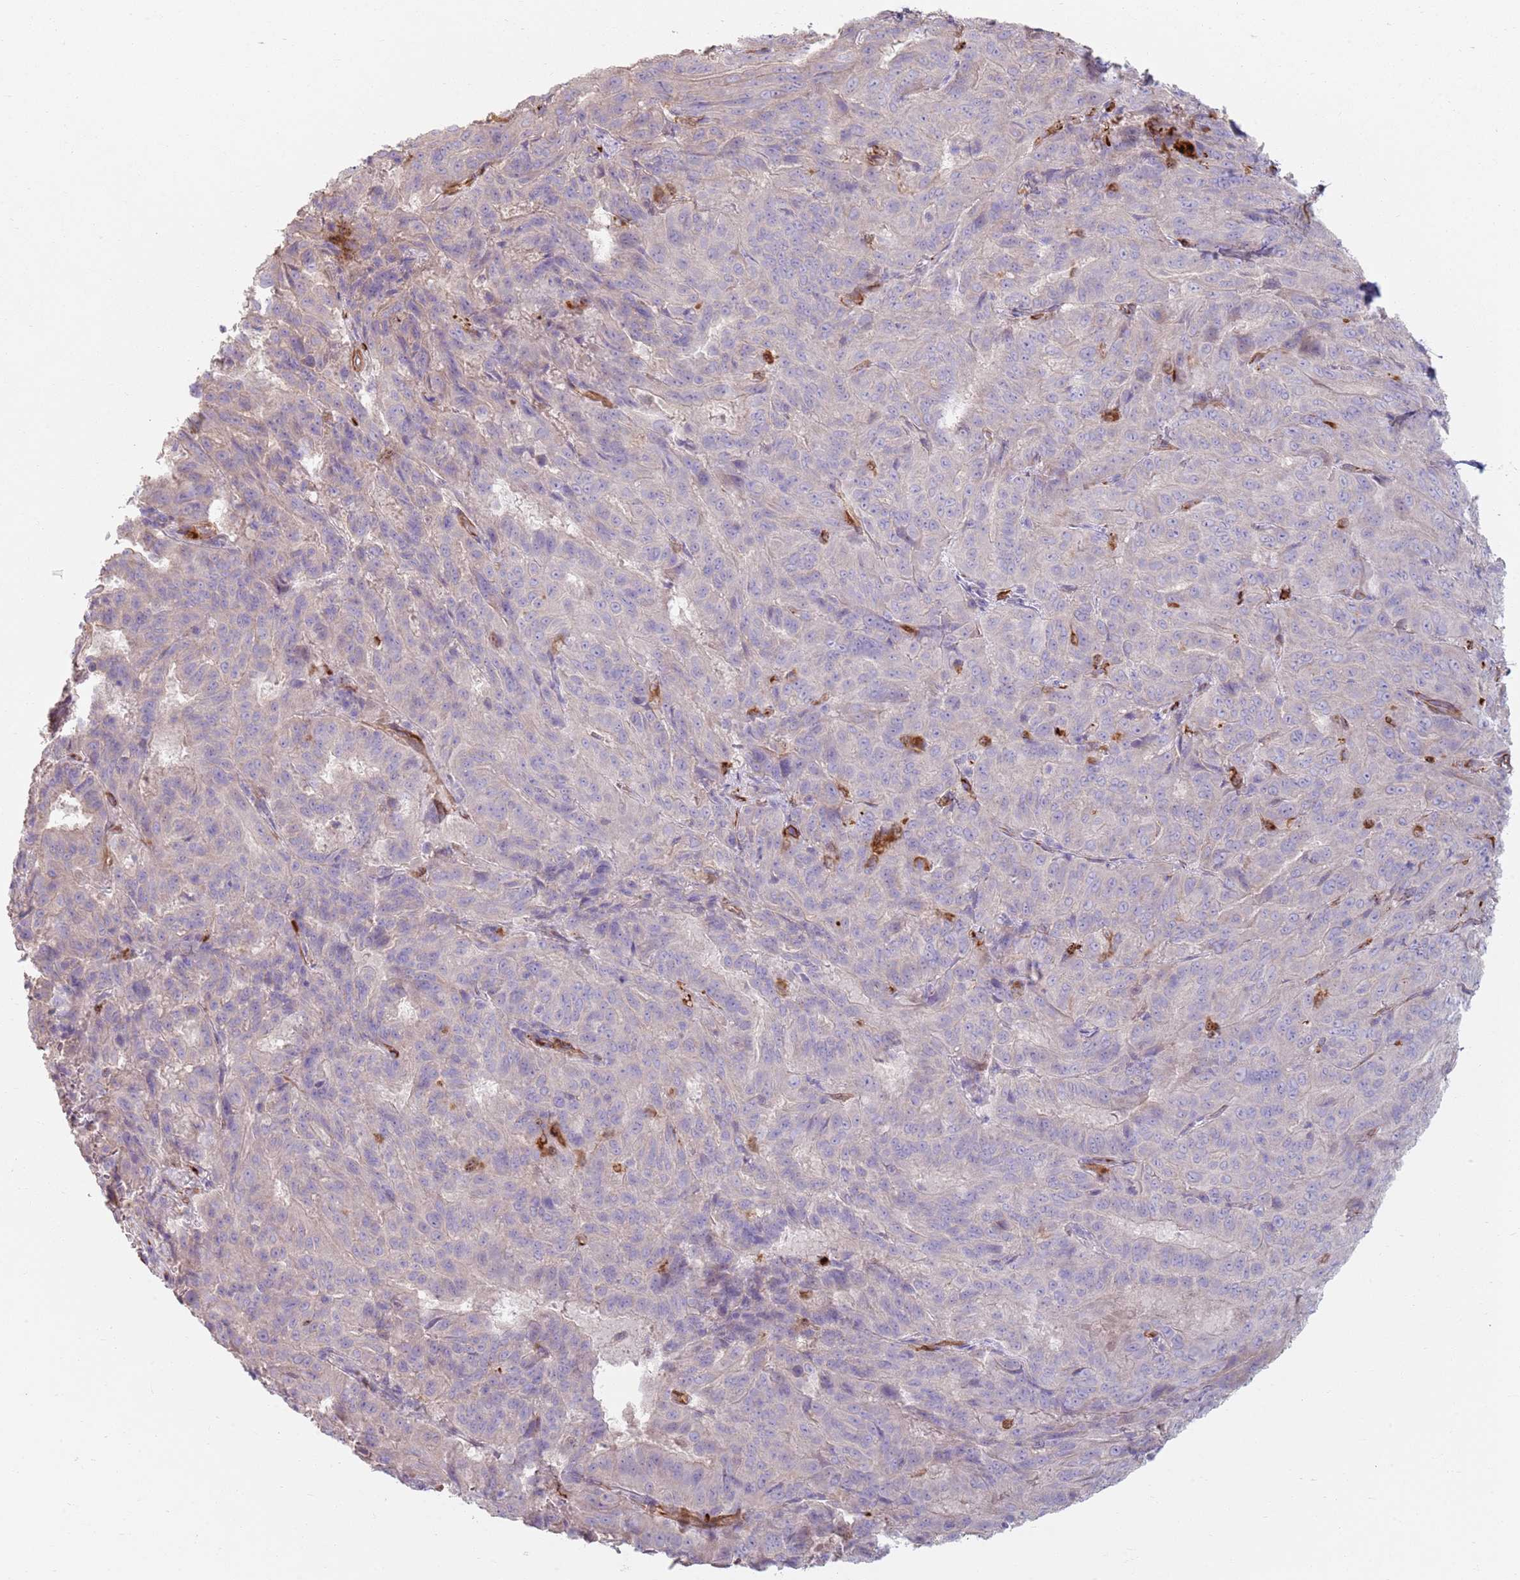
{"staining": {"intensity": "negative", "quantity": "none", "location": "none"}, "tissue": "pancreatic cancer", "cell_type": "Tumor cells", "image_type": "cancer", "snomed": [{"axis": "morphology", "description": "Adenocarcinoma, NOS"}, {"axis": "topography", "description": "Pancreas"}], "caption": "Immunohistochemical staining of pancreatic cancer (adenocarcinoma) reveals no significant positivity in tumor cells.", "gene": "PHLPP2", "patient": {"sex": "male", "age": 63}}